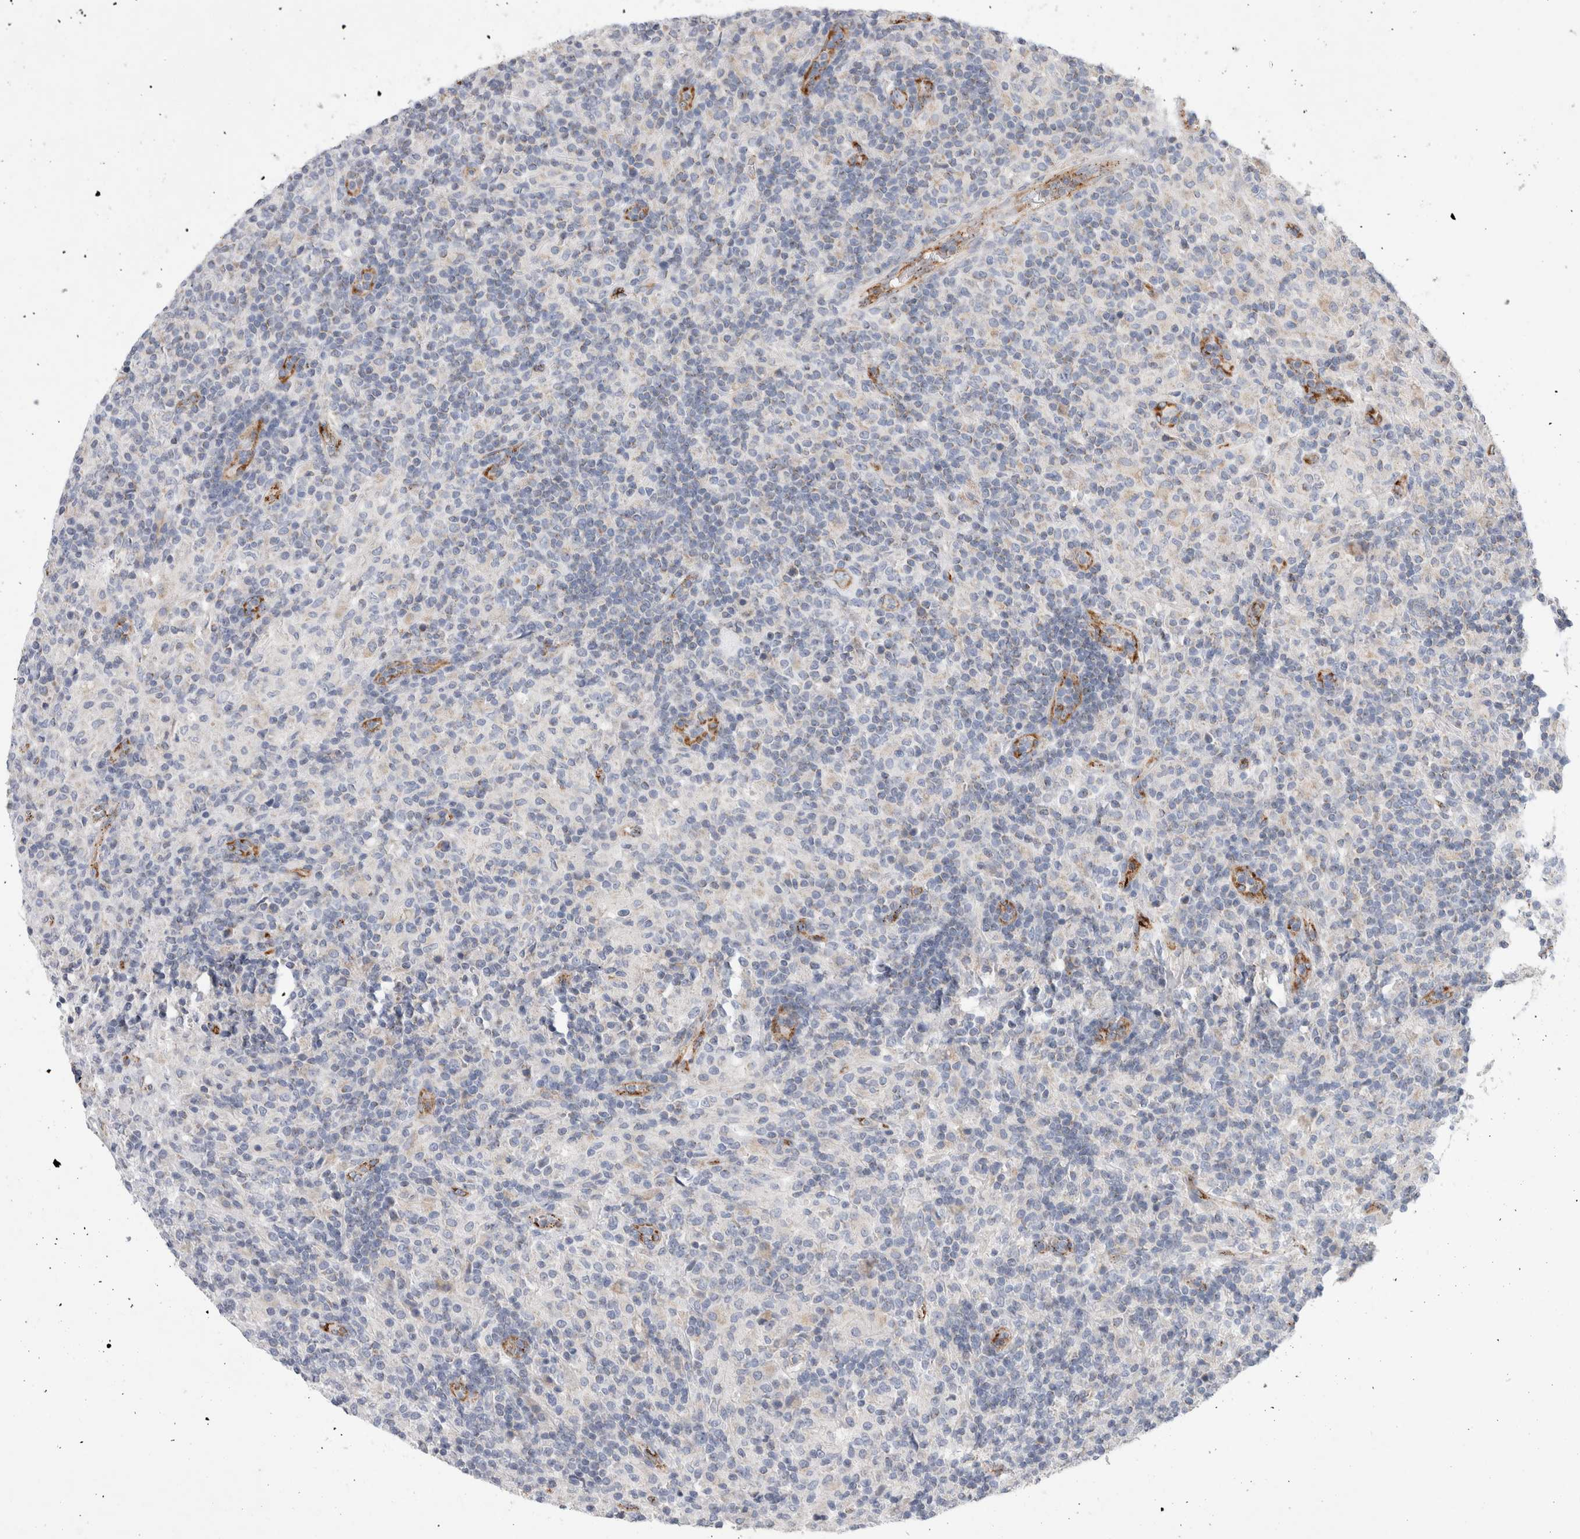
{"staining": {"intensity": "weak", "quantity": ">75%", "location": "cytoplasmic/membranous"}, "tissue": "lymphoma", "cell_type": "Tumor cells", "image_type": "cancer", "snomed": [{"axis": "morphology", "description": "Hodgkin's disease, NOS"}, {"axis": "topography", "description": "Lymph node"}], "caption": "Immunohistochemistry (IHC) (DAB (3,3'-diaminobenzidine)) staining of human Hodgkin's disease exhibits weak cytoplasmic/membranous protein expression in approximately >75% of tumor cells.", "gene": "IARS2", "patient": {"sex": "male", "age": 70}}